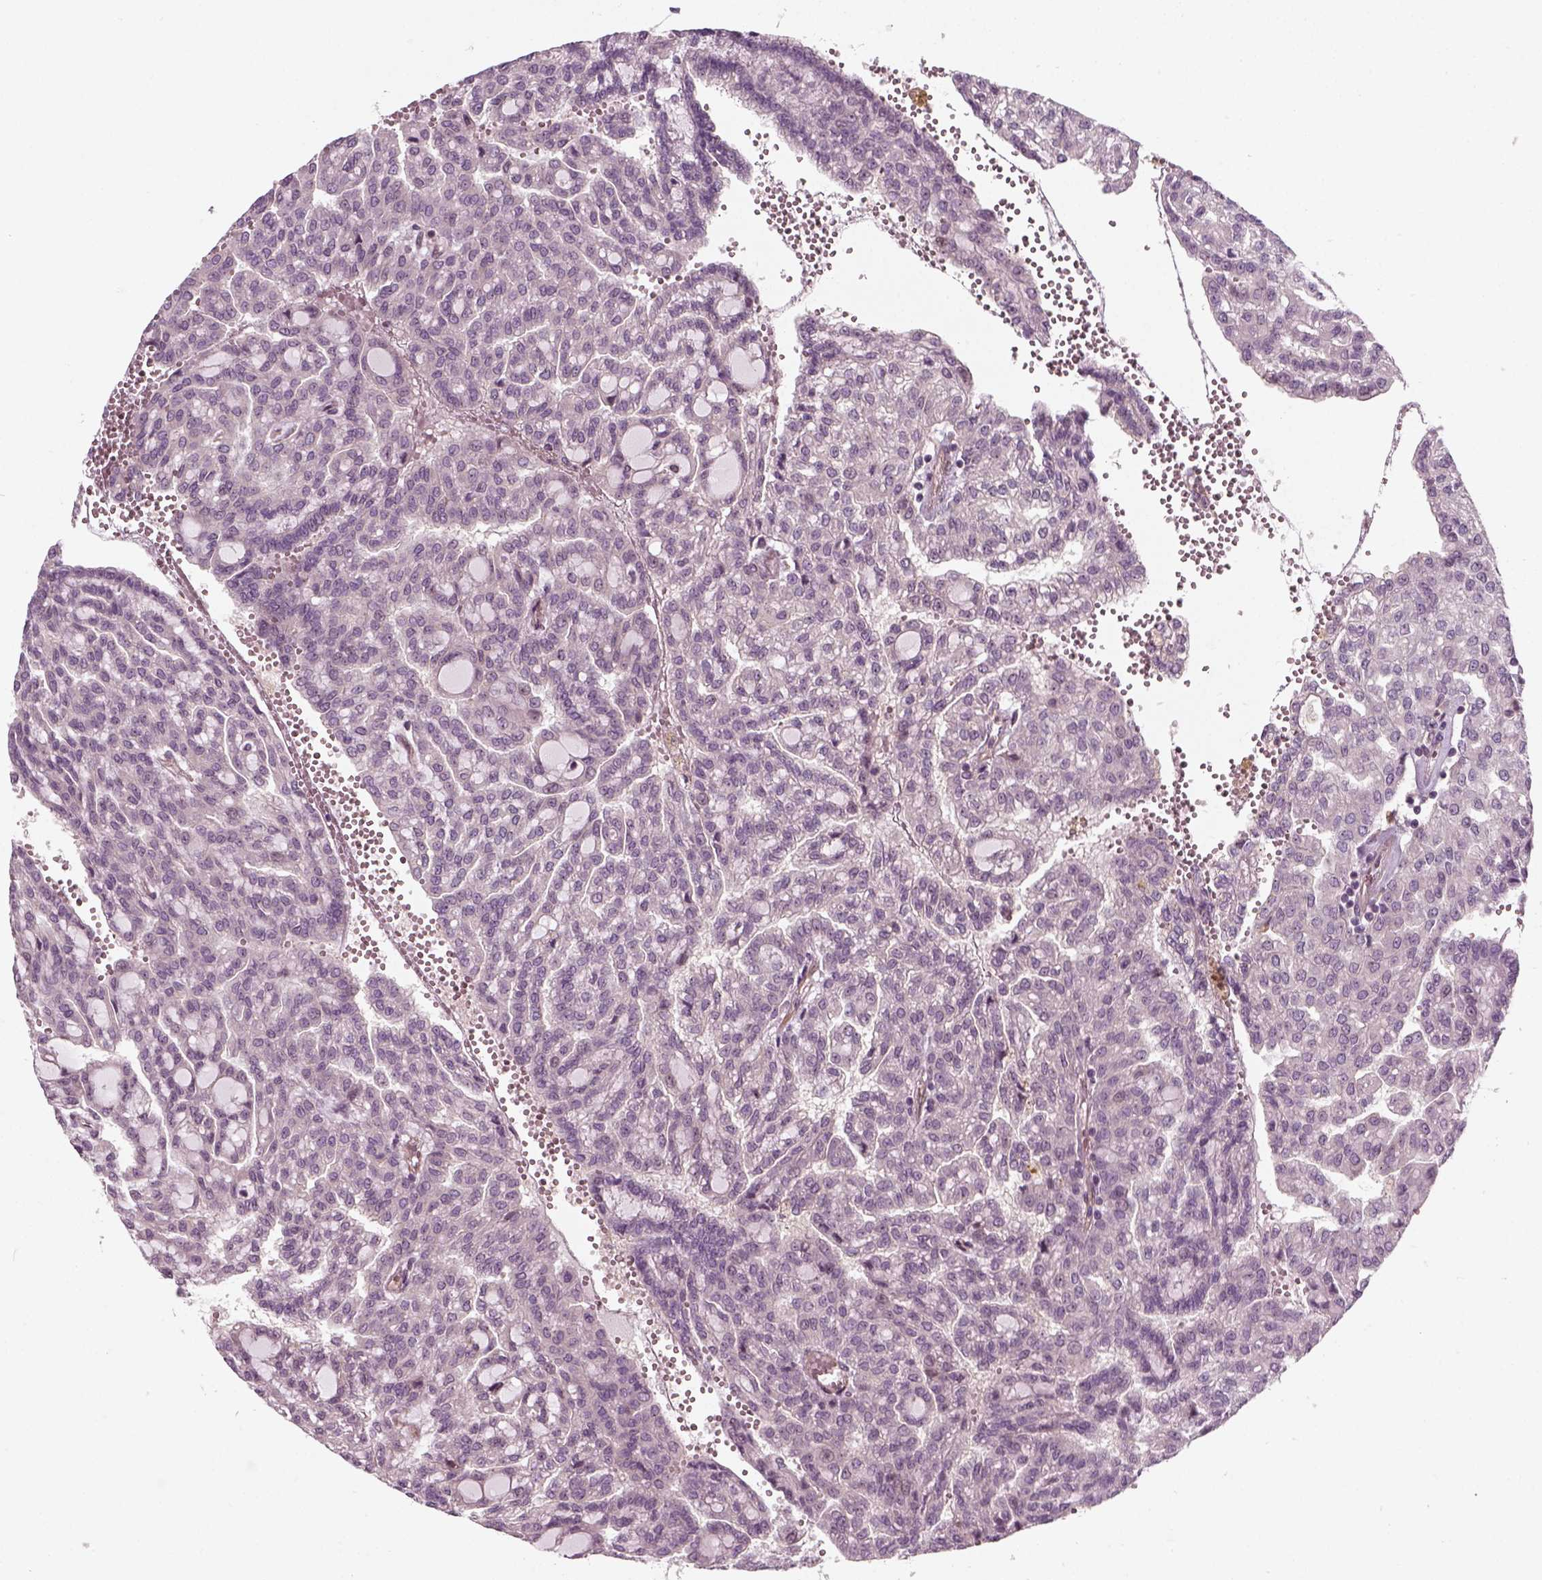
{"staining": {"intensity": "negative", "quantity": "none", "location": "none"}, "tissue": "renal cancer", "cell_type": "Tumor cells", "image_type": "cancer", "snomed": [{"axis": "morphology", "description": "Adenocarcinoma, NOS"}, {"axis": "topography", "description": "Kidney"}], "caption": "Photomicrograph shows no significant protein positivity in tumor cells of renal cancer.", "gene": "DNASE1L1", "patient": {"sex": "male", "age": 63}}